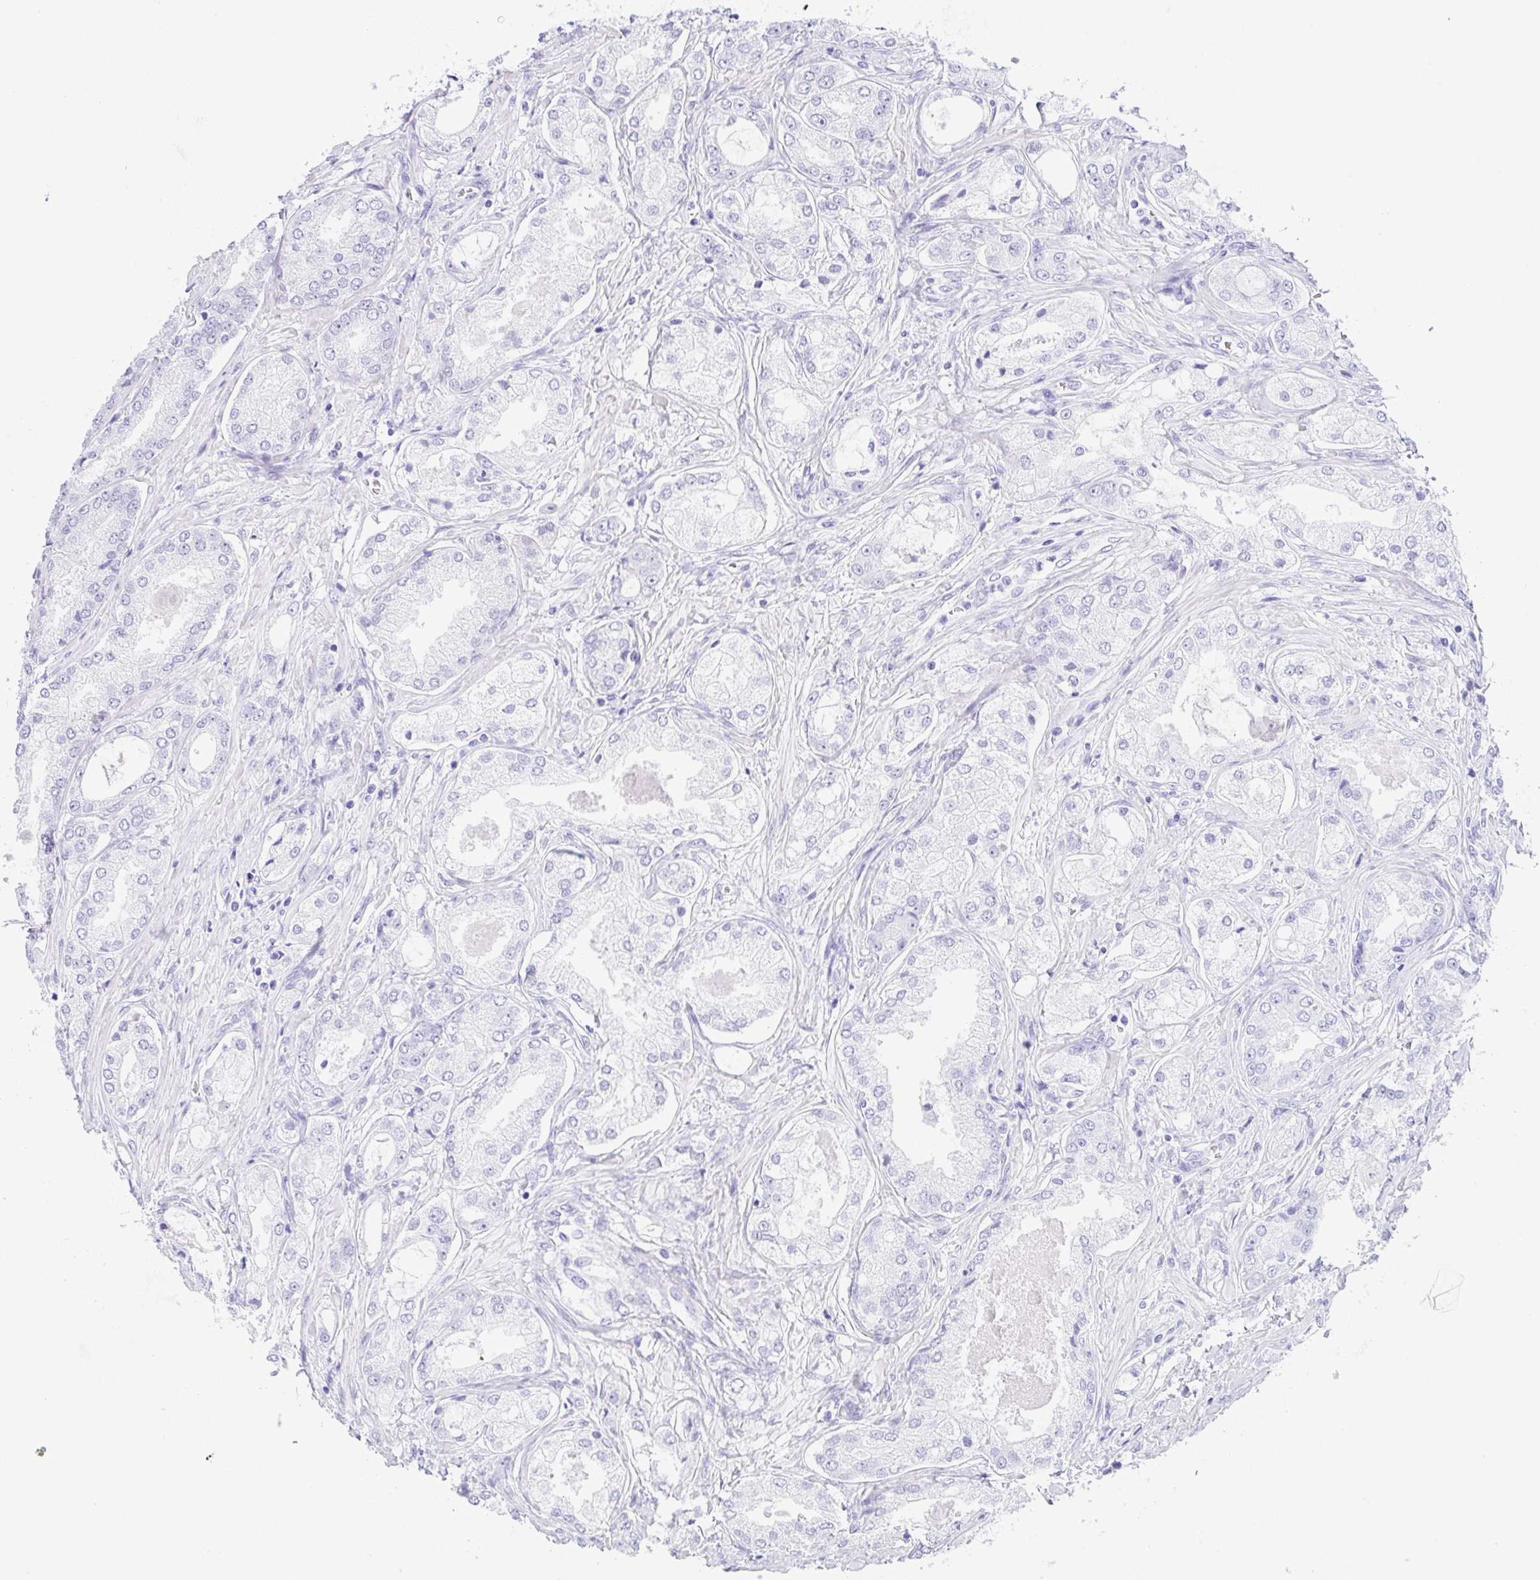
{"staining": {"intensity": "negative", "quantity": "none", "location": "none"}, "tissue": "prostate cancer", "cell_type": "Tumor cells", "image_type": "cancer", "snomed": [{"axis": "morphology", "description": "Adenocarcinoma, Low grade"}, {"axis": "topography", "description": "Prostate"}], "caption": "IHC image of neoplastic tissue: prostate cancer (adenocarcinoma (low-grade)) stained with DAB (3,3'-diaminobenzidine) demonstrates no significant protein expression in tumor cells.", "gene": "CPA1", "patient": {"sex": "male", "age": 68}}